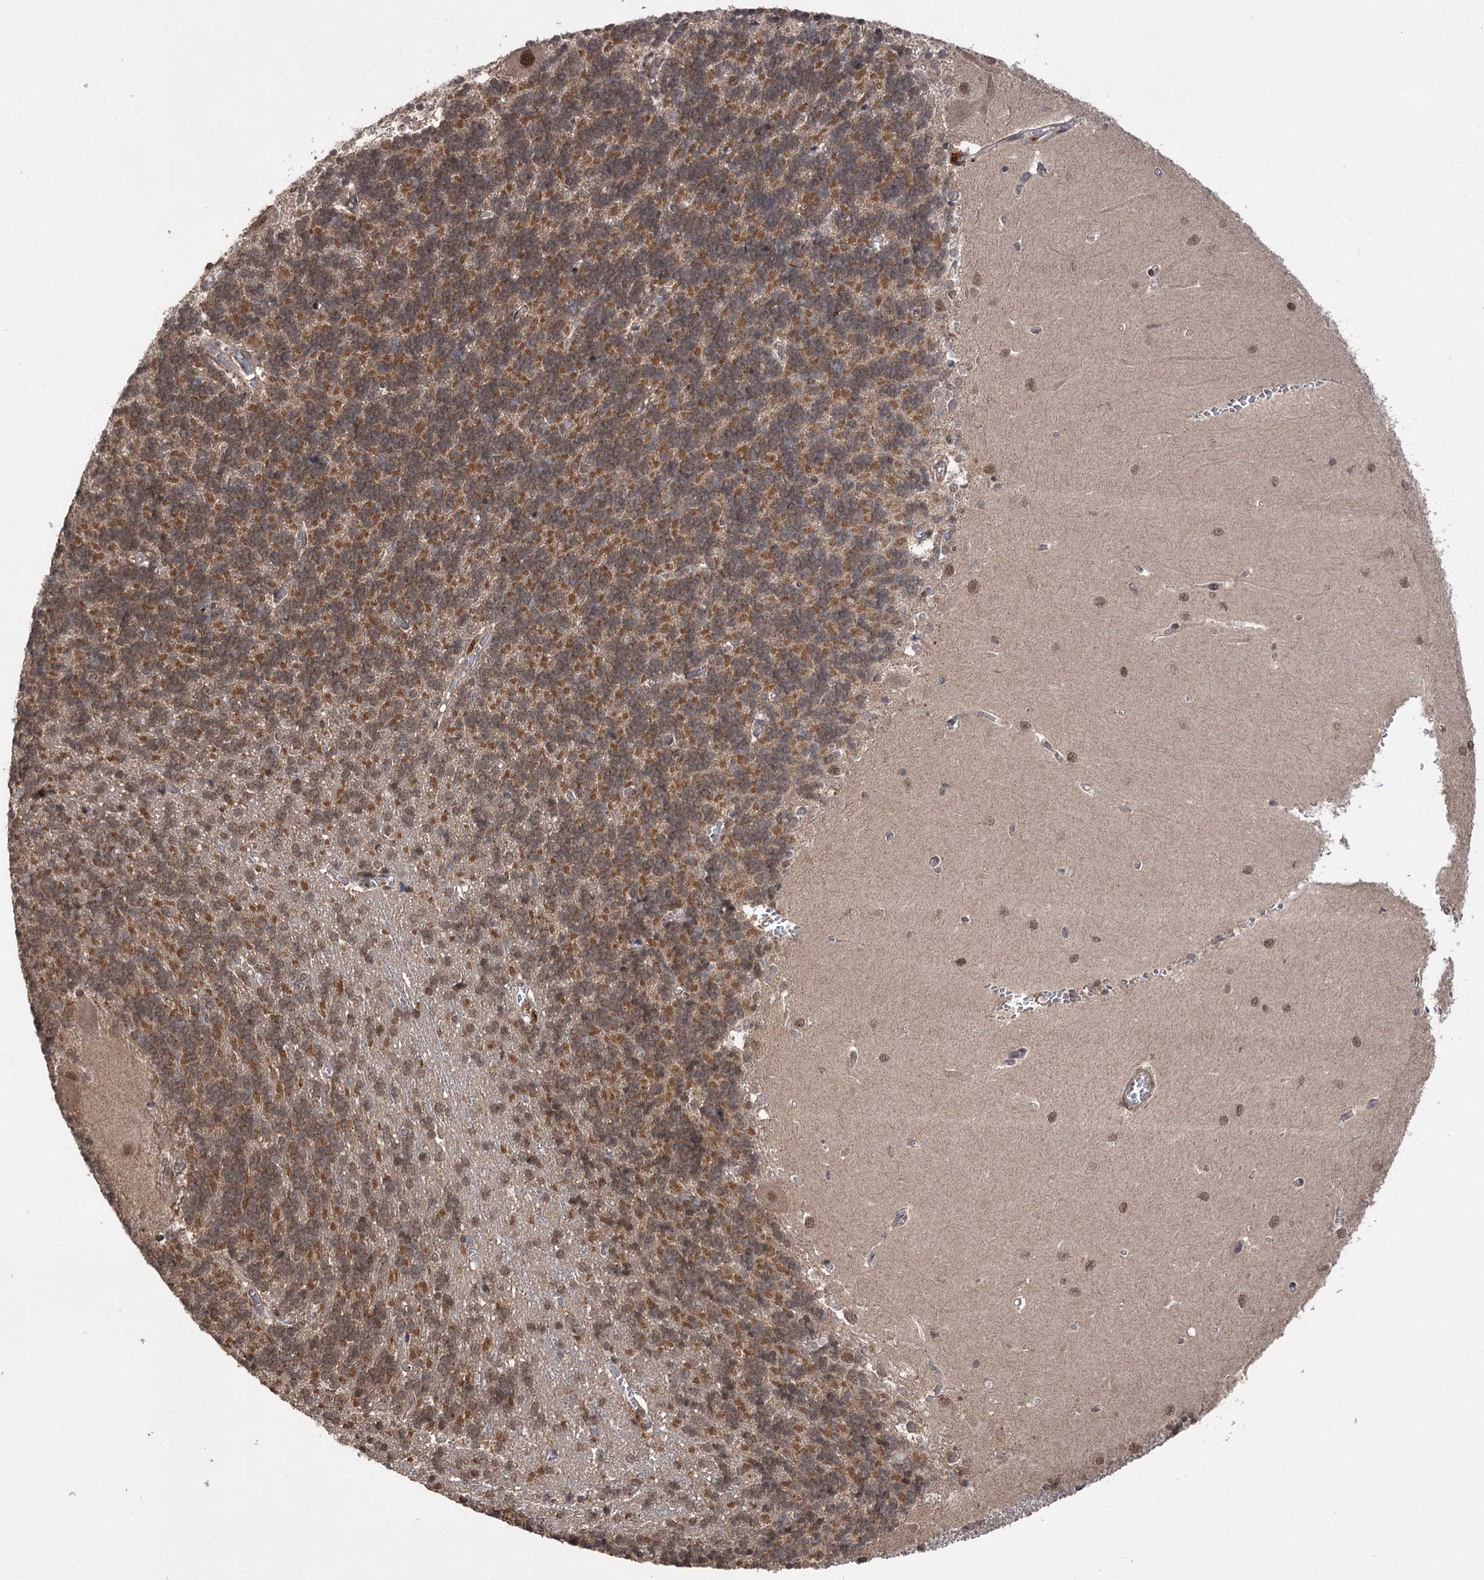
{"staining": {"intensity": "moderate", "quantity": "25%-75%", "location": "cytoplasmic/membranous"}, "tissue": "cerebellum", "cell_type": "Cells in granular layer", "image_type": "normal", "snomed": [{"axis": "morphology", "description": "Normal tissue, NOS"}, {"axis": "topography", "description": "Cerebellum"}], "caption": "Moderate cytoplasmic/membranous expression is identified in about 25%-75% of cells in granular layer in unremarkable cerebellum. (IHC, brightfield microscopy, high magnification).", "gene": "TENM2", "patient": {"sex": "male", "age": 37}}